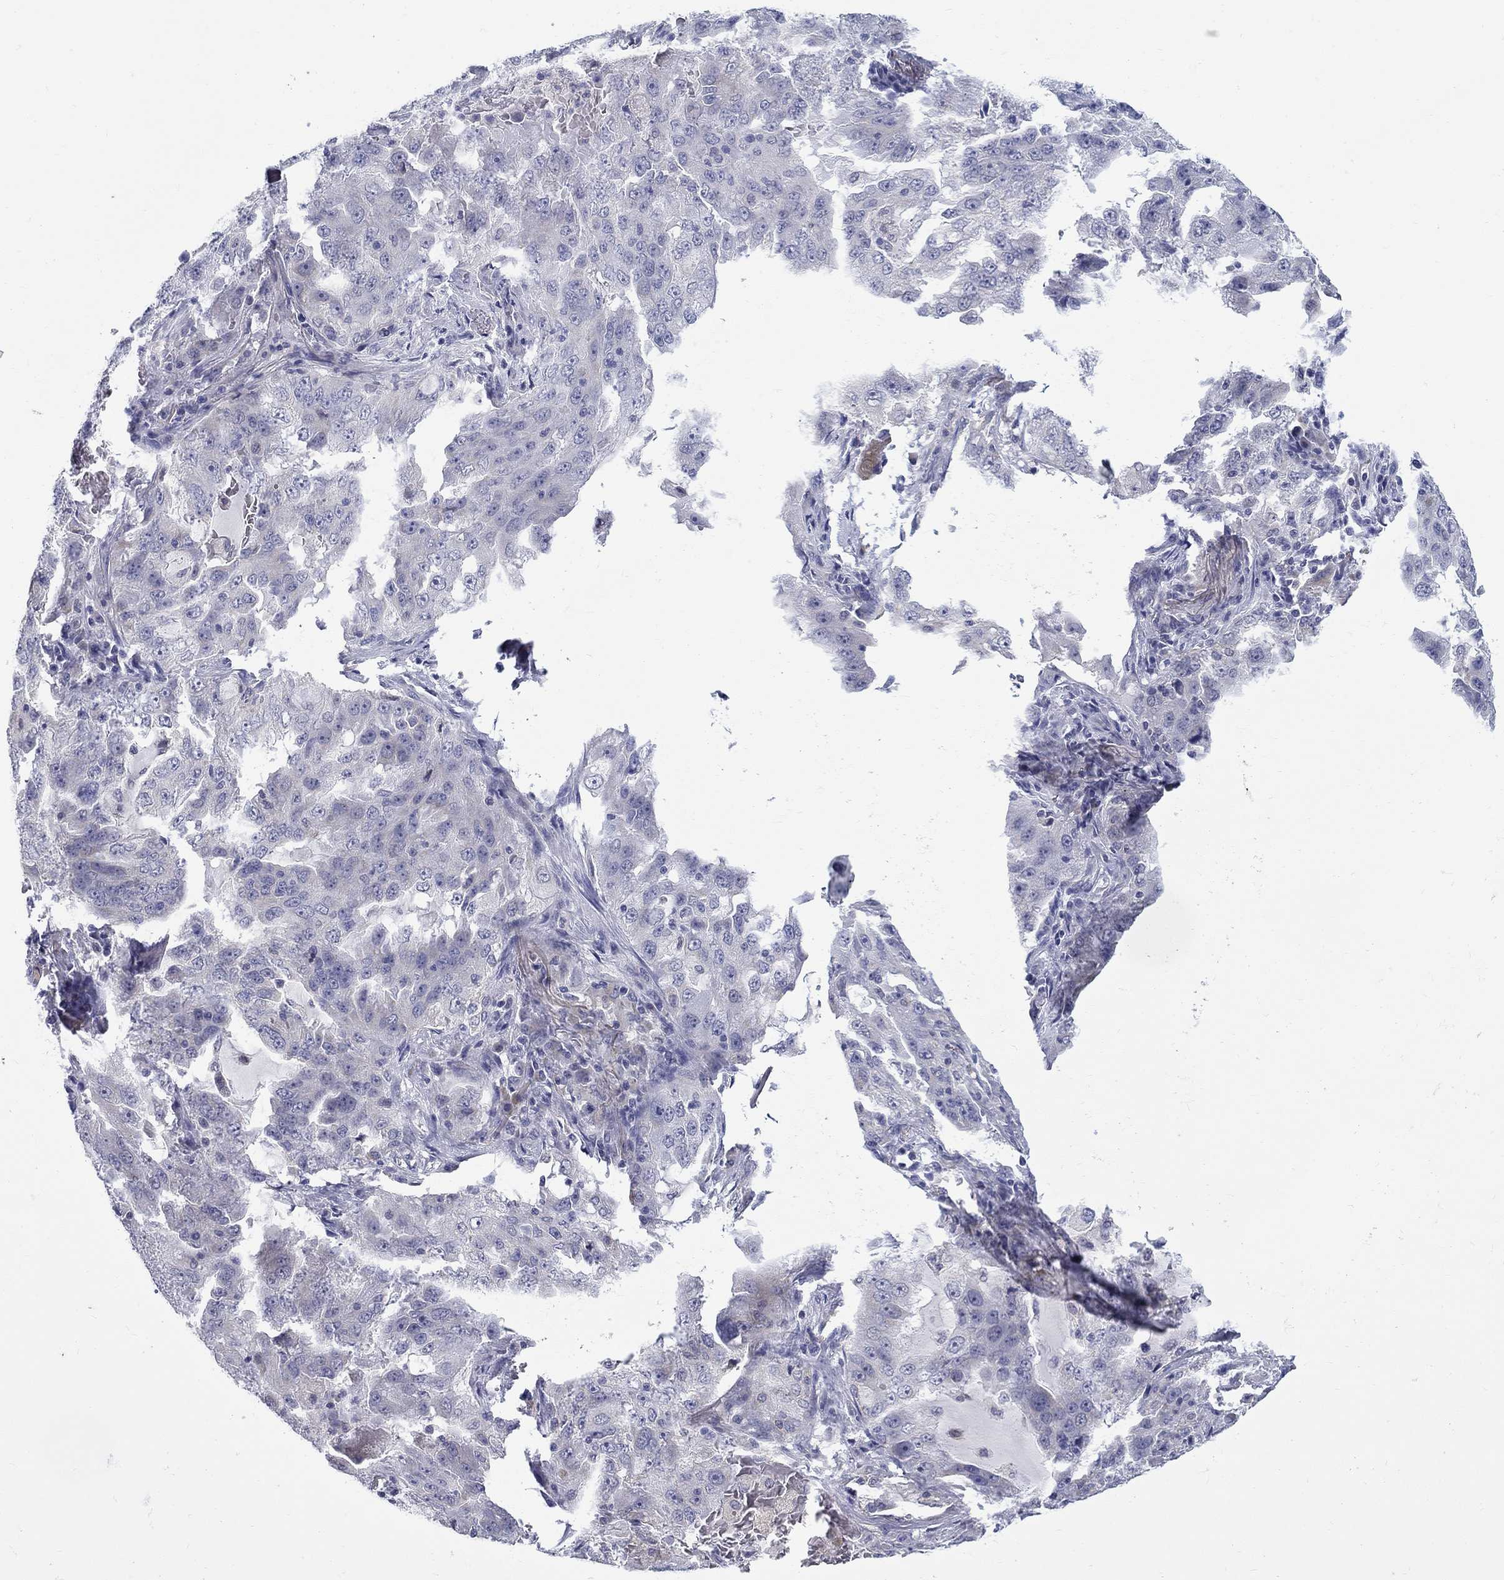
{"staining": {"intensity": "negative", "quantity": "none", "location": "none"}, "tissue": "lung cancer", "cell_type": "Tumor cells", "image_type": "cancer", "snomed": [{"axis": "morphology", "description": "Adenocarcinoma, NOS"}, {"axis": "topography", "description": "Lung"}], "caption": "The histopathology image displays no significant positivity in tumor cells of lung adenocarcinoma.", "gene": "ABCA4", "patient": {"sex": "female", "age": 61}}